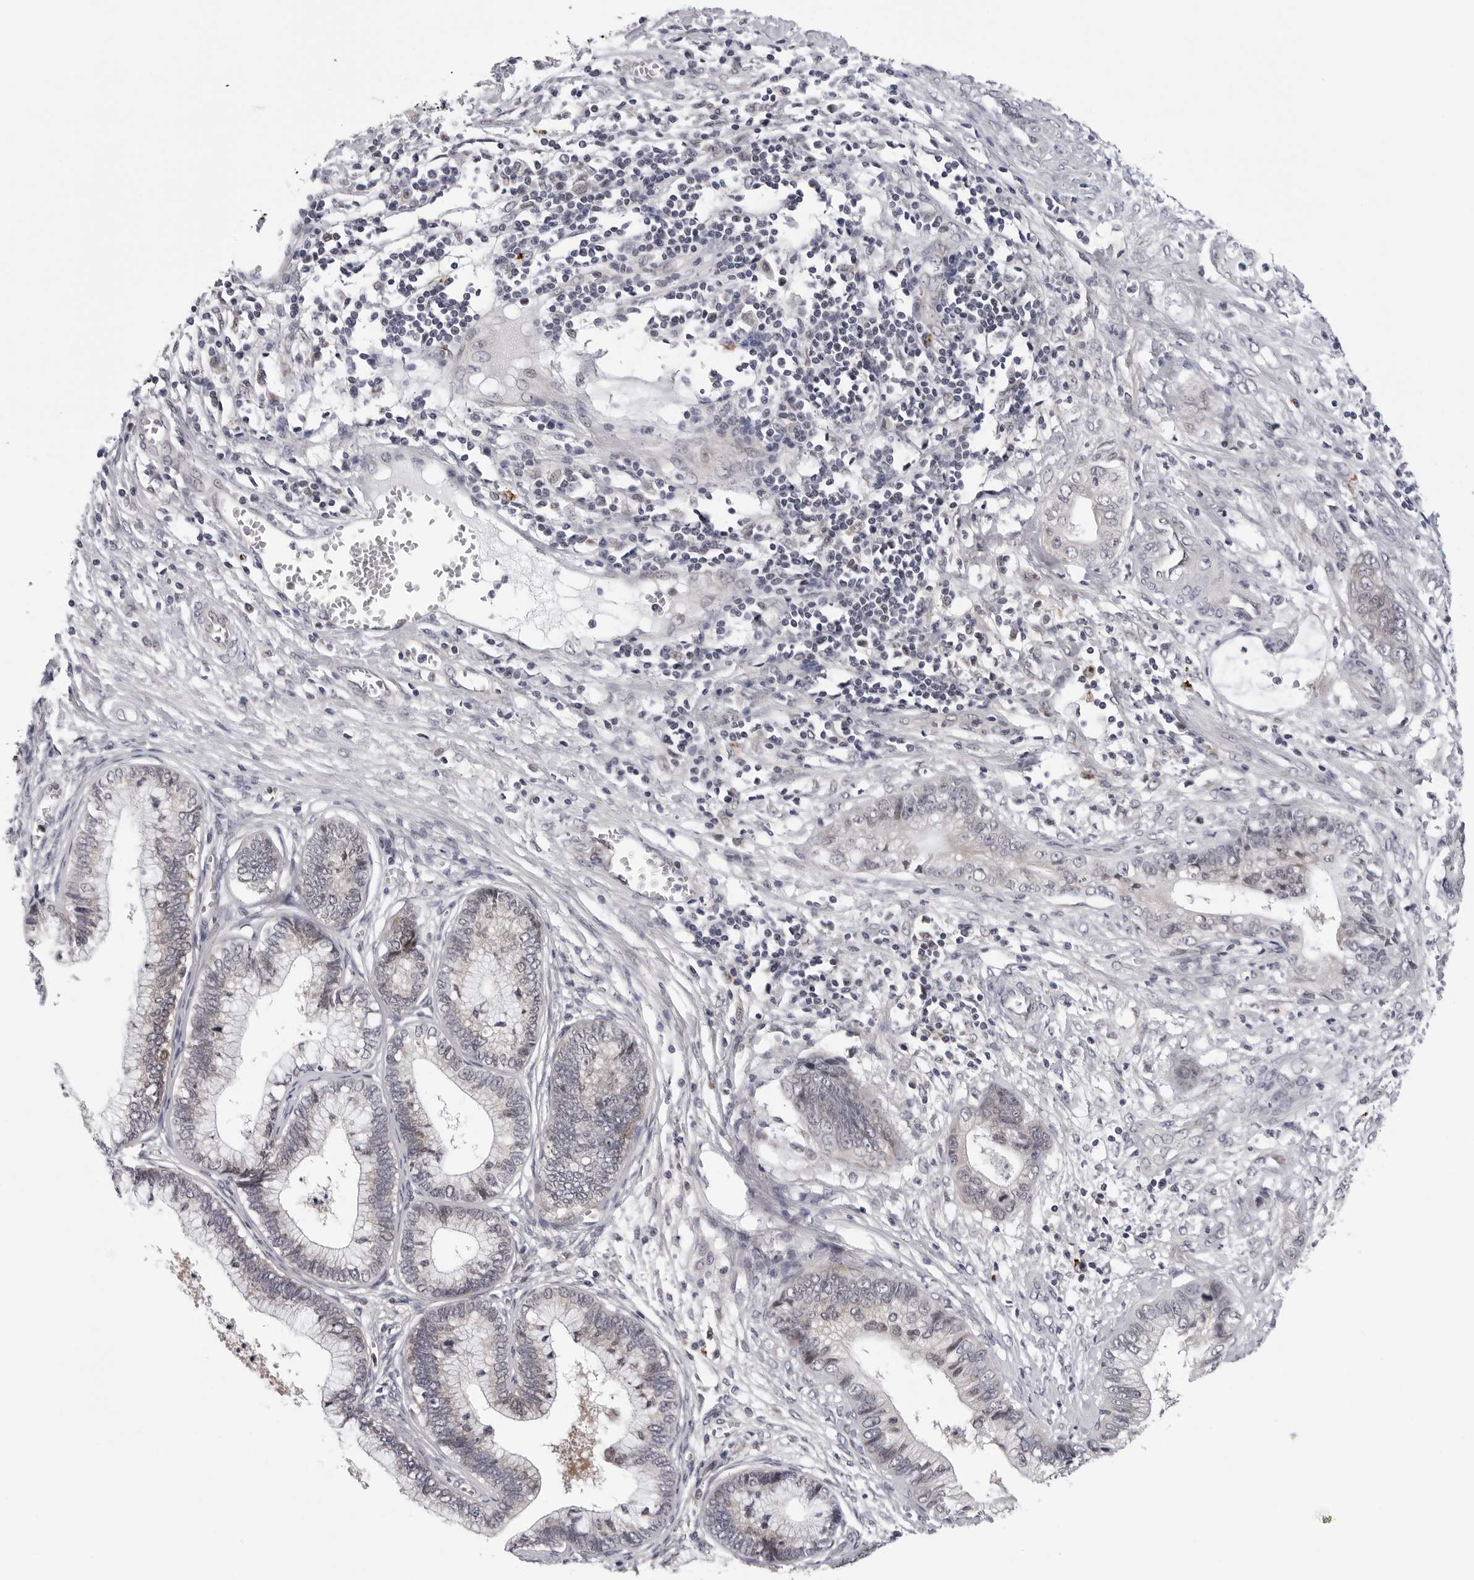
{"staining": {"intensity": "negative", "quantity": "none", "location": "none"}, "tissue": "cervical cancer", "cell_type": "Tumor cells", "image_type": "cancer", "snomed": [{"axis": "morphology", "description": "Adenocarcinoma, NOS"}, {"axis": "topography", "description": "Cervix"}], "caption": "The histopathology image reveals no staining of tumor cells in cervical adenocarcinoma.", "gene": "KIAA1614", "patient": {"sex": "female", "age": 44}}